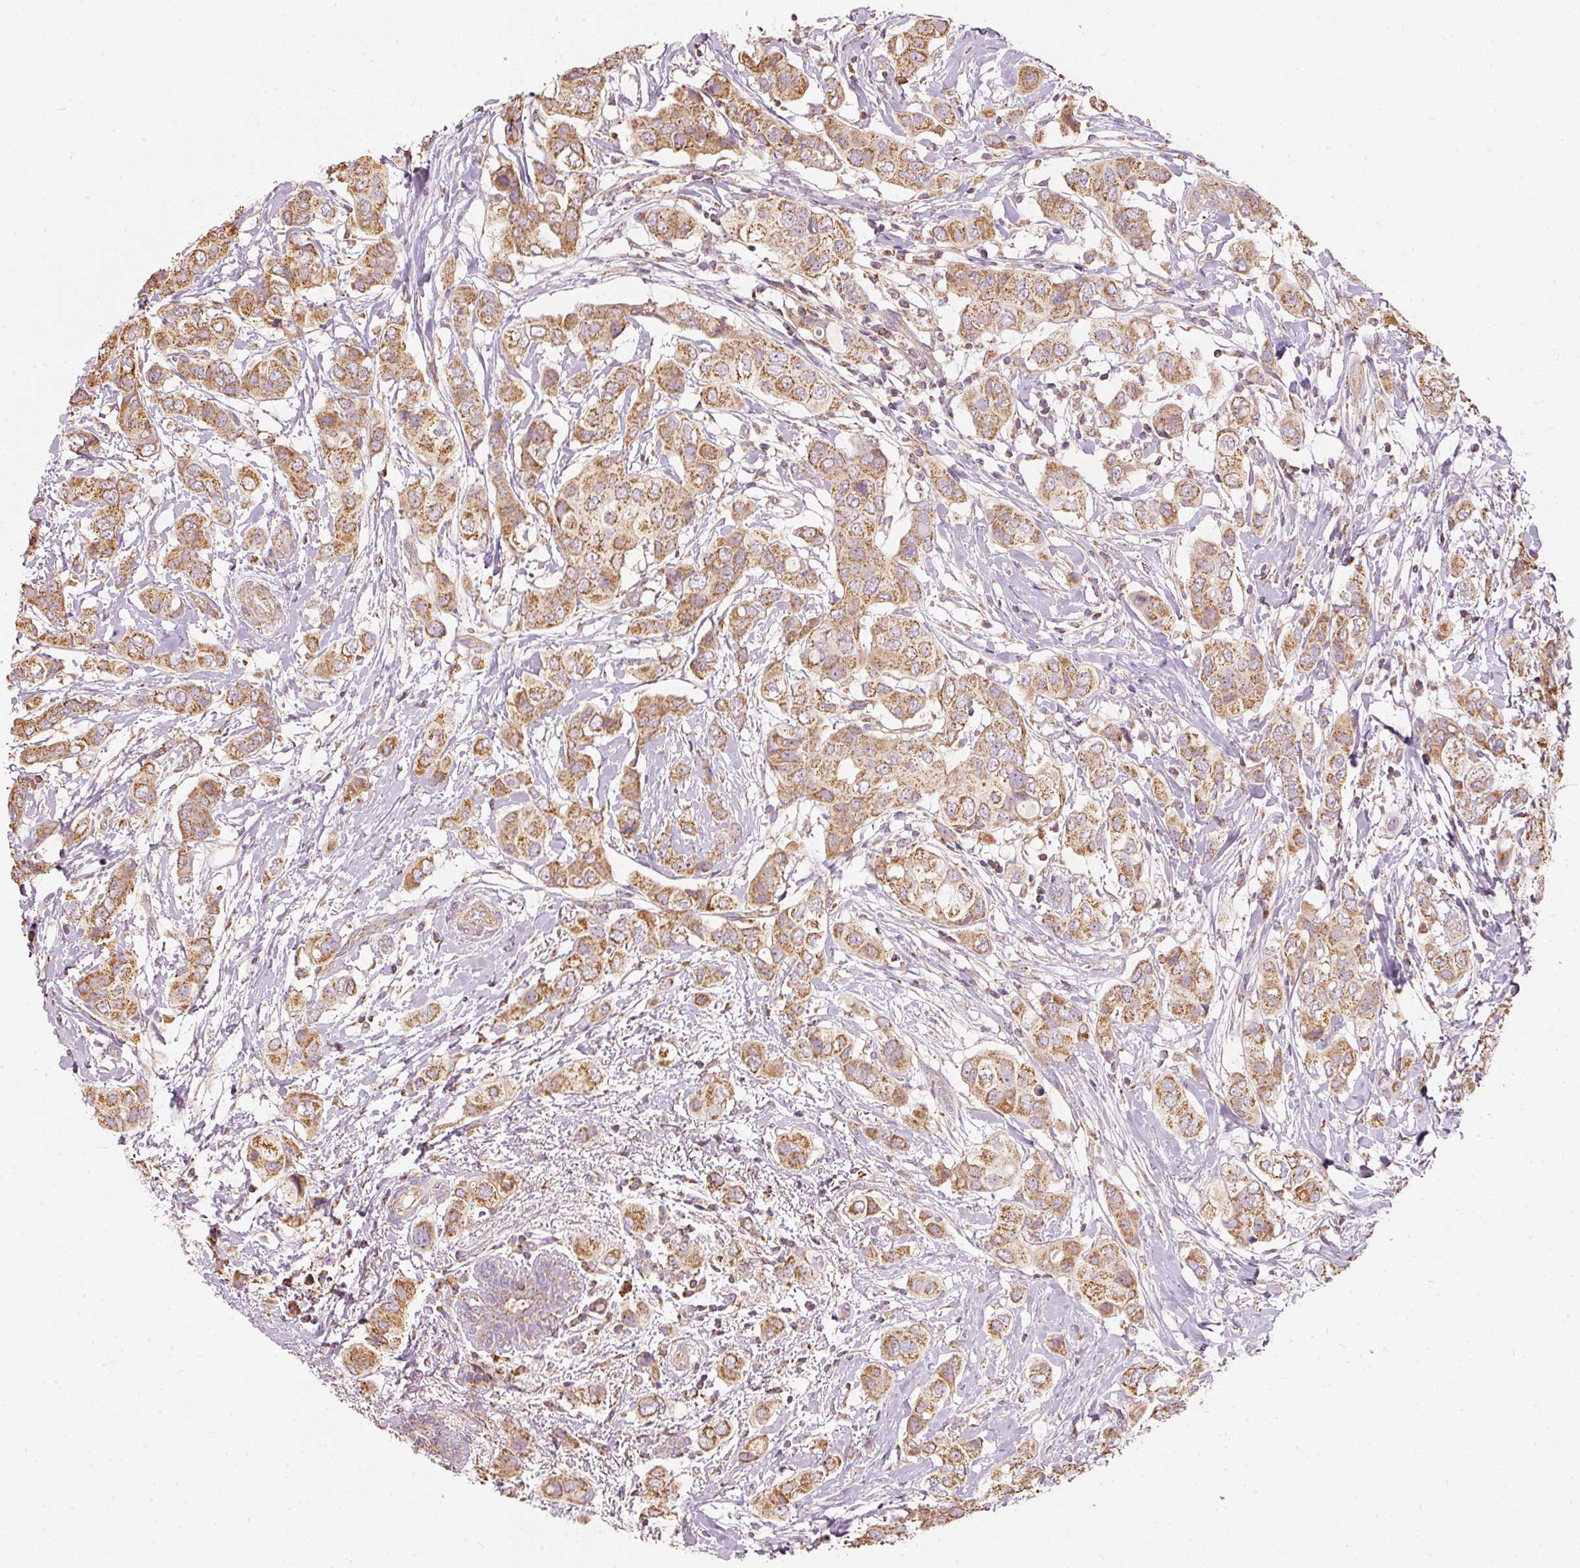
{"staining": {"intensity": "moderate", "quantity": ">75%", "location": "cytoplasmic/membranous"}, "tissue": "breast cancer", "cell_type": "Tumor cells", "image_type": "cancer", "snomed": [{"axis": "morphology", "description": "Lobular carcinoma"}, {"axis": "topography", "description": "Breast"}], "caption": "Immunohistochemistry histopathology image of human breast cancer (lobular carcinoma) stained for a protein (brown), which shows medium levels of moderate cytoplasmic/membranous expression in about >75% of tumor cells.", "gene": "PSENEN", "patient": {"sex": "female", "age": 51}}